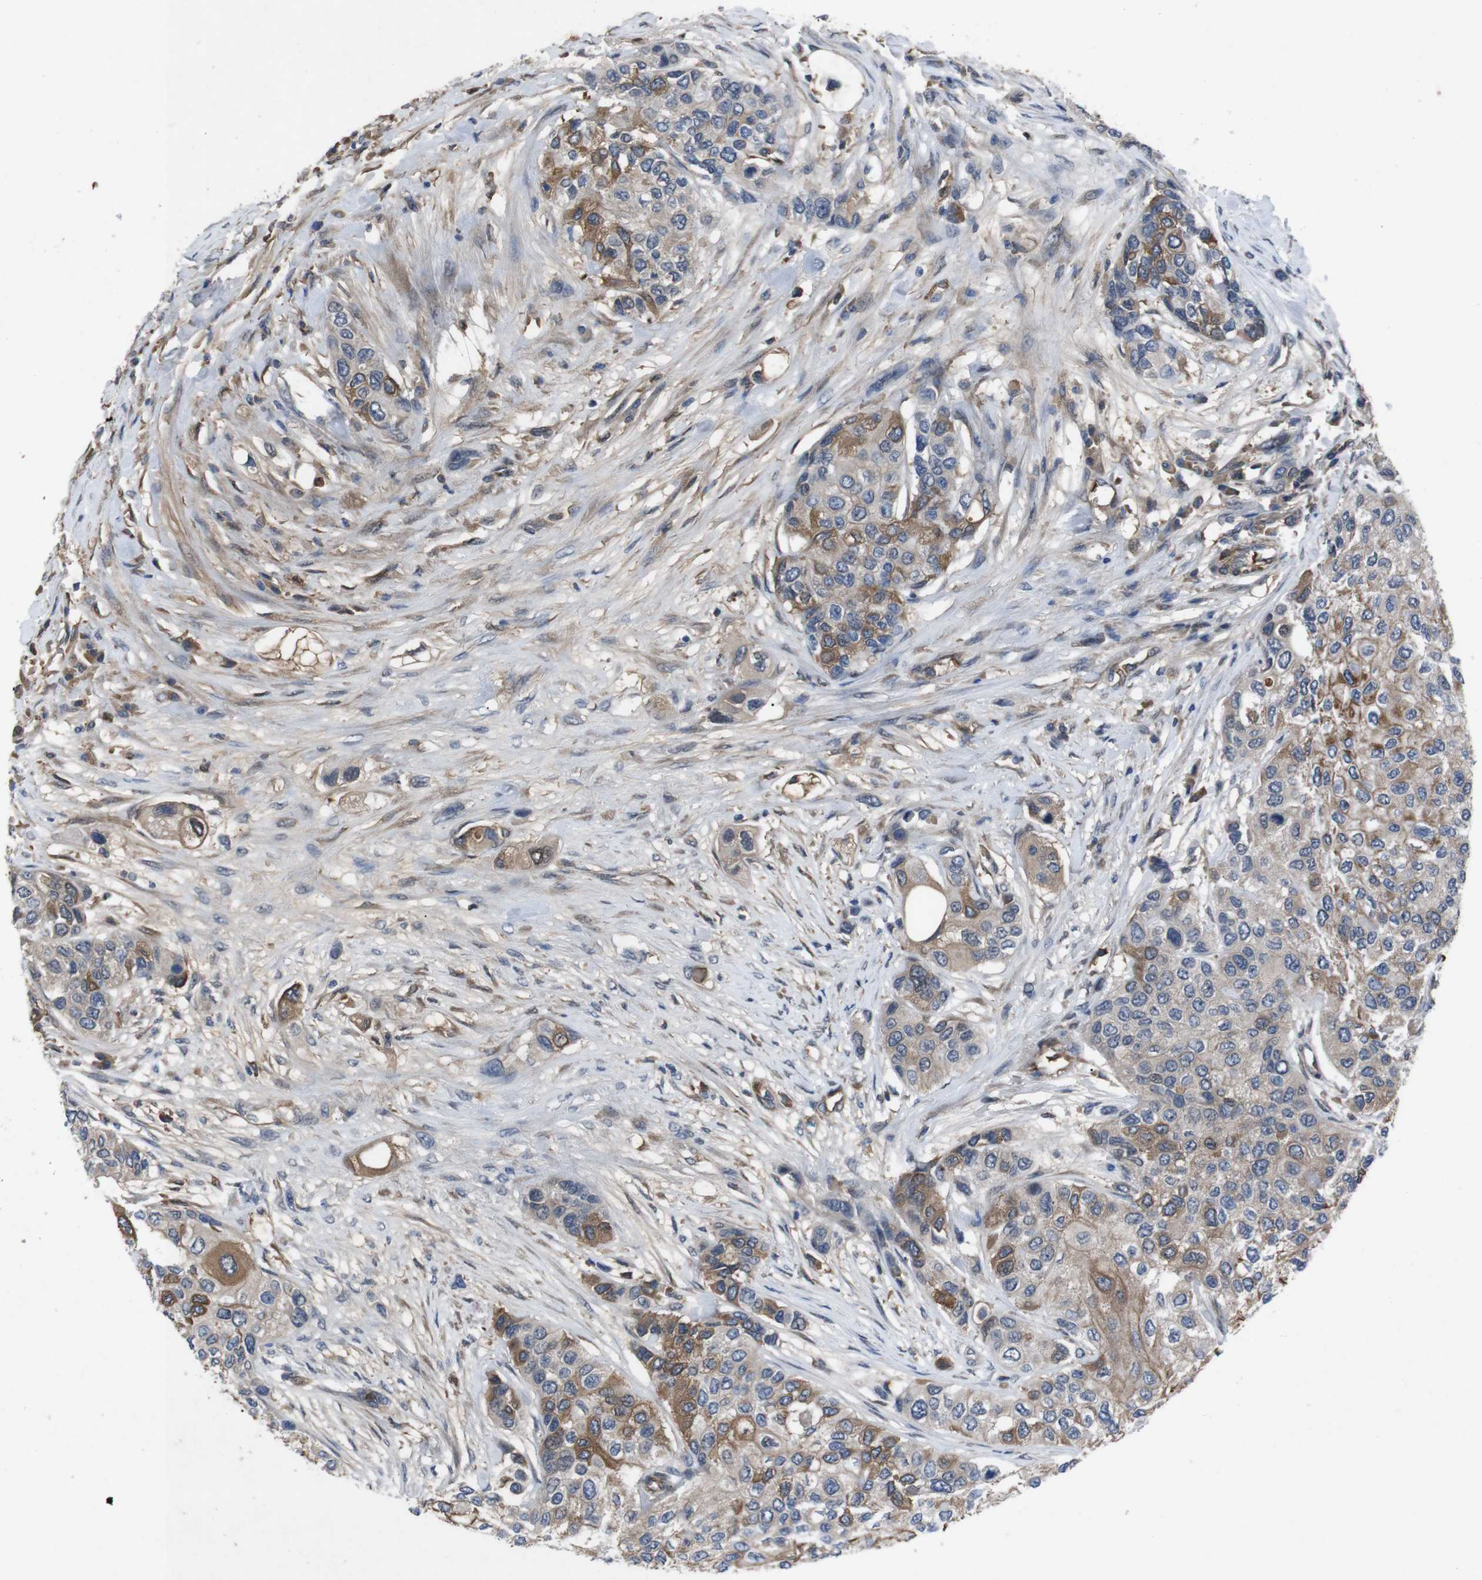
{"staining": {"intensity": "moderate", "quantity": "25%-75%", "location": "cytoplasmic/membranous"}, "tissue": "urothelial cancer", "cell_type": "Tumor cells", "image_type": "cancer", "snomed": [{"axis": "morphology", "description": "Urothelial carcinoma, High grade"}, {"axis": "topography", "description": "Urinary bladder"}], "caption": "Urothelial cancer stained with DAB immunohistochemistry (IHC) demonstrates medium levels of moderate cytoplasmic/membranous expression in approximately 25%-75% of tumor cells.", "gene": "SPTB", "patient": {"sex": "female", "age": 56}}